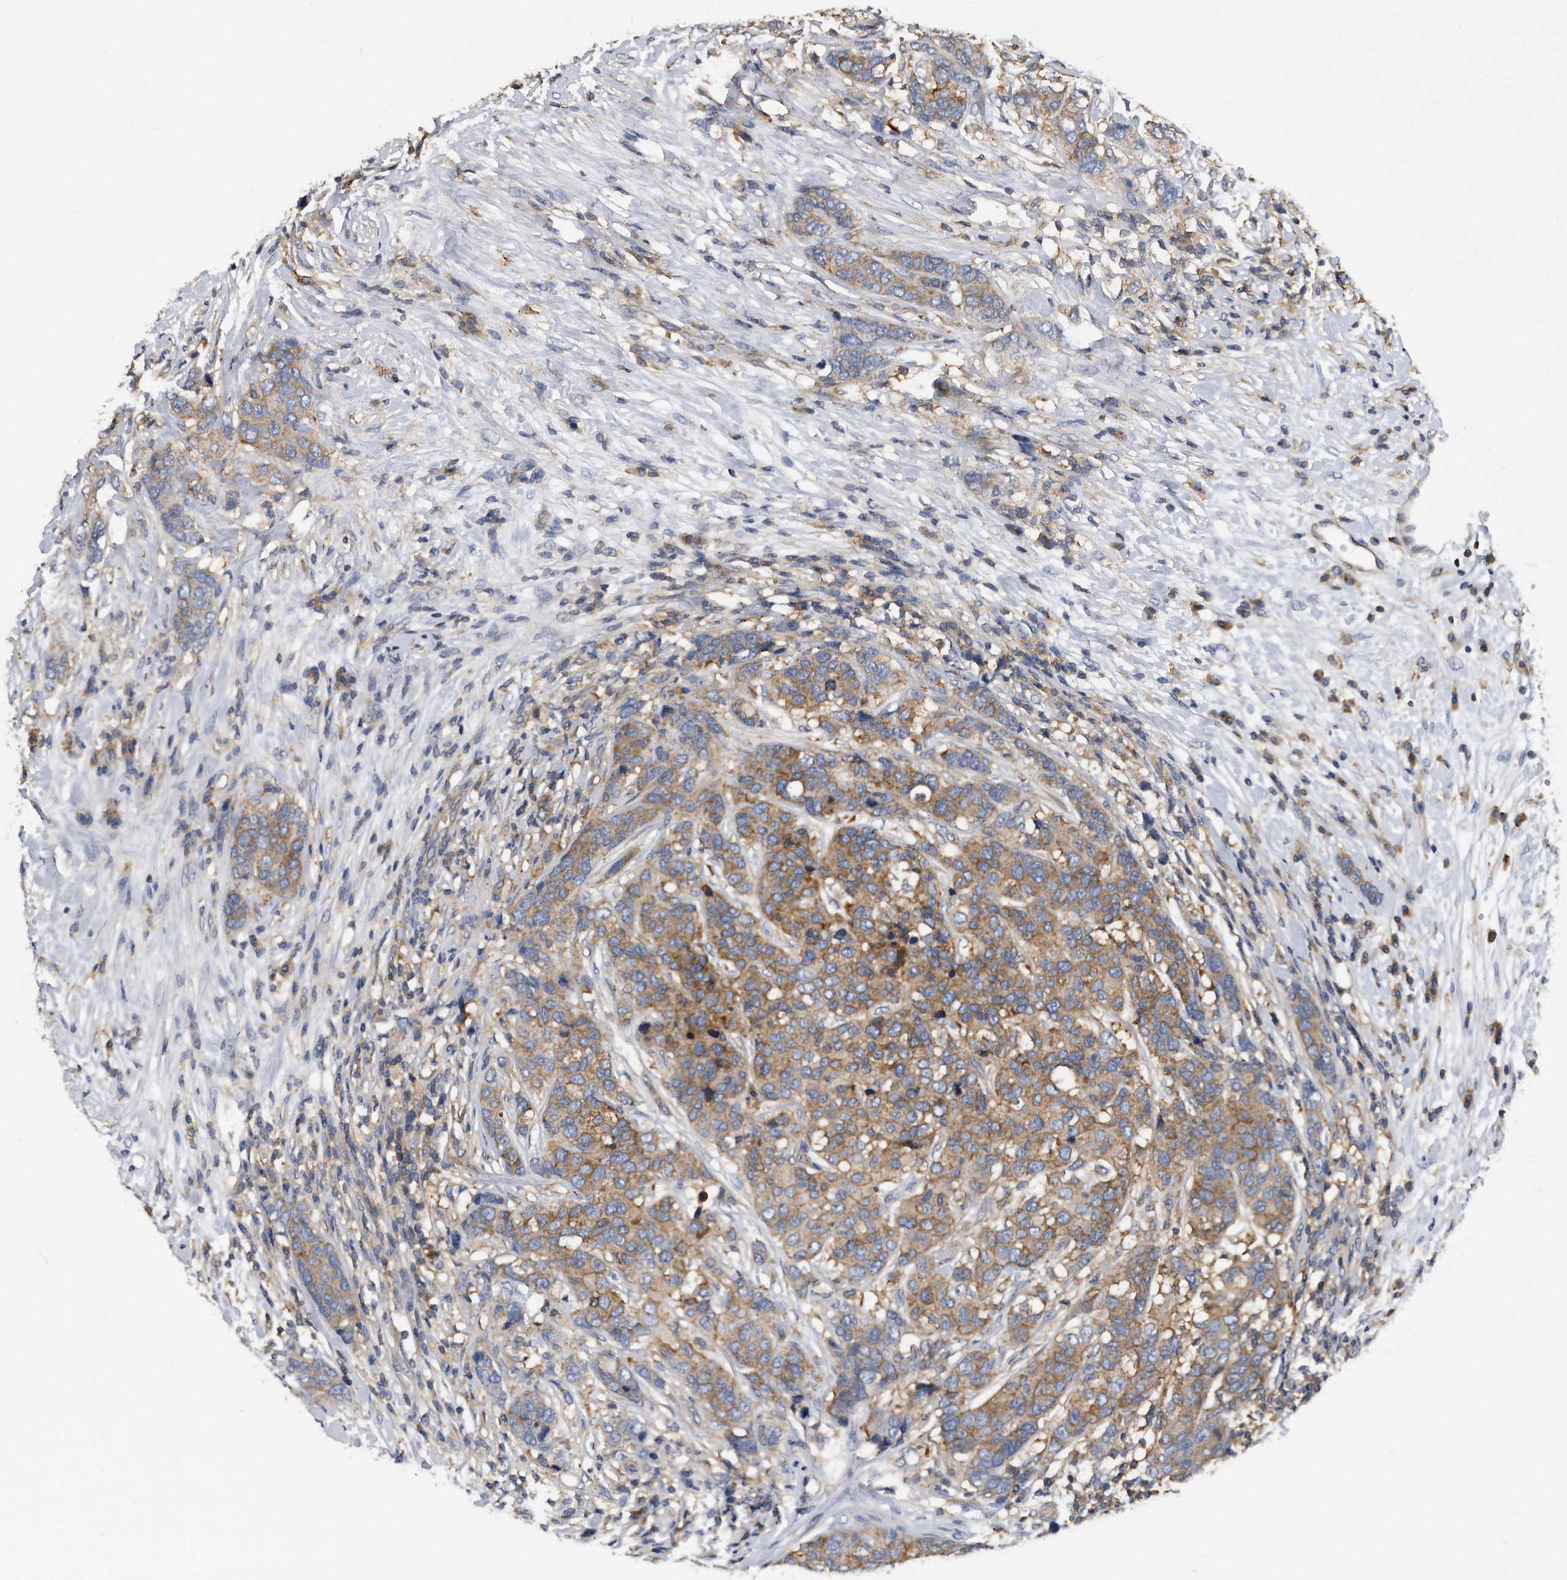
{"staining": {"intensity": "moderate", "quantity": "25%-75%", "location": "cytoplasmic/membranous"}, "tissue": "breast cancer", "cell_type": "Tumor cells", "image_type": "cancer", "snomed": [{"axis": "morphology", "description": "Lobular carcinoma"}, {"axis": "topography", "description": "Breast"}], "caption": "Protein staining by immunohistochemistry shows moderate cytoplasmic/membranous staining in about 25%-75% of tumor cells in breast cancer.", "gene": "ATG5", "patient": {"sex": "female", "age": 59}}